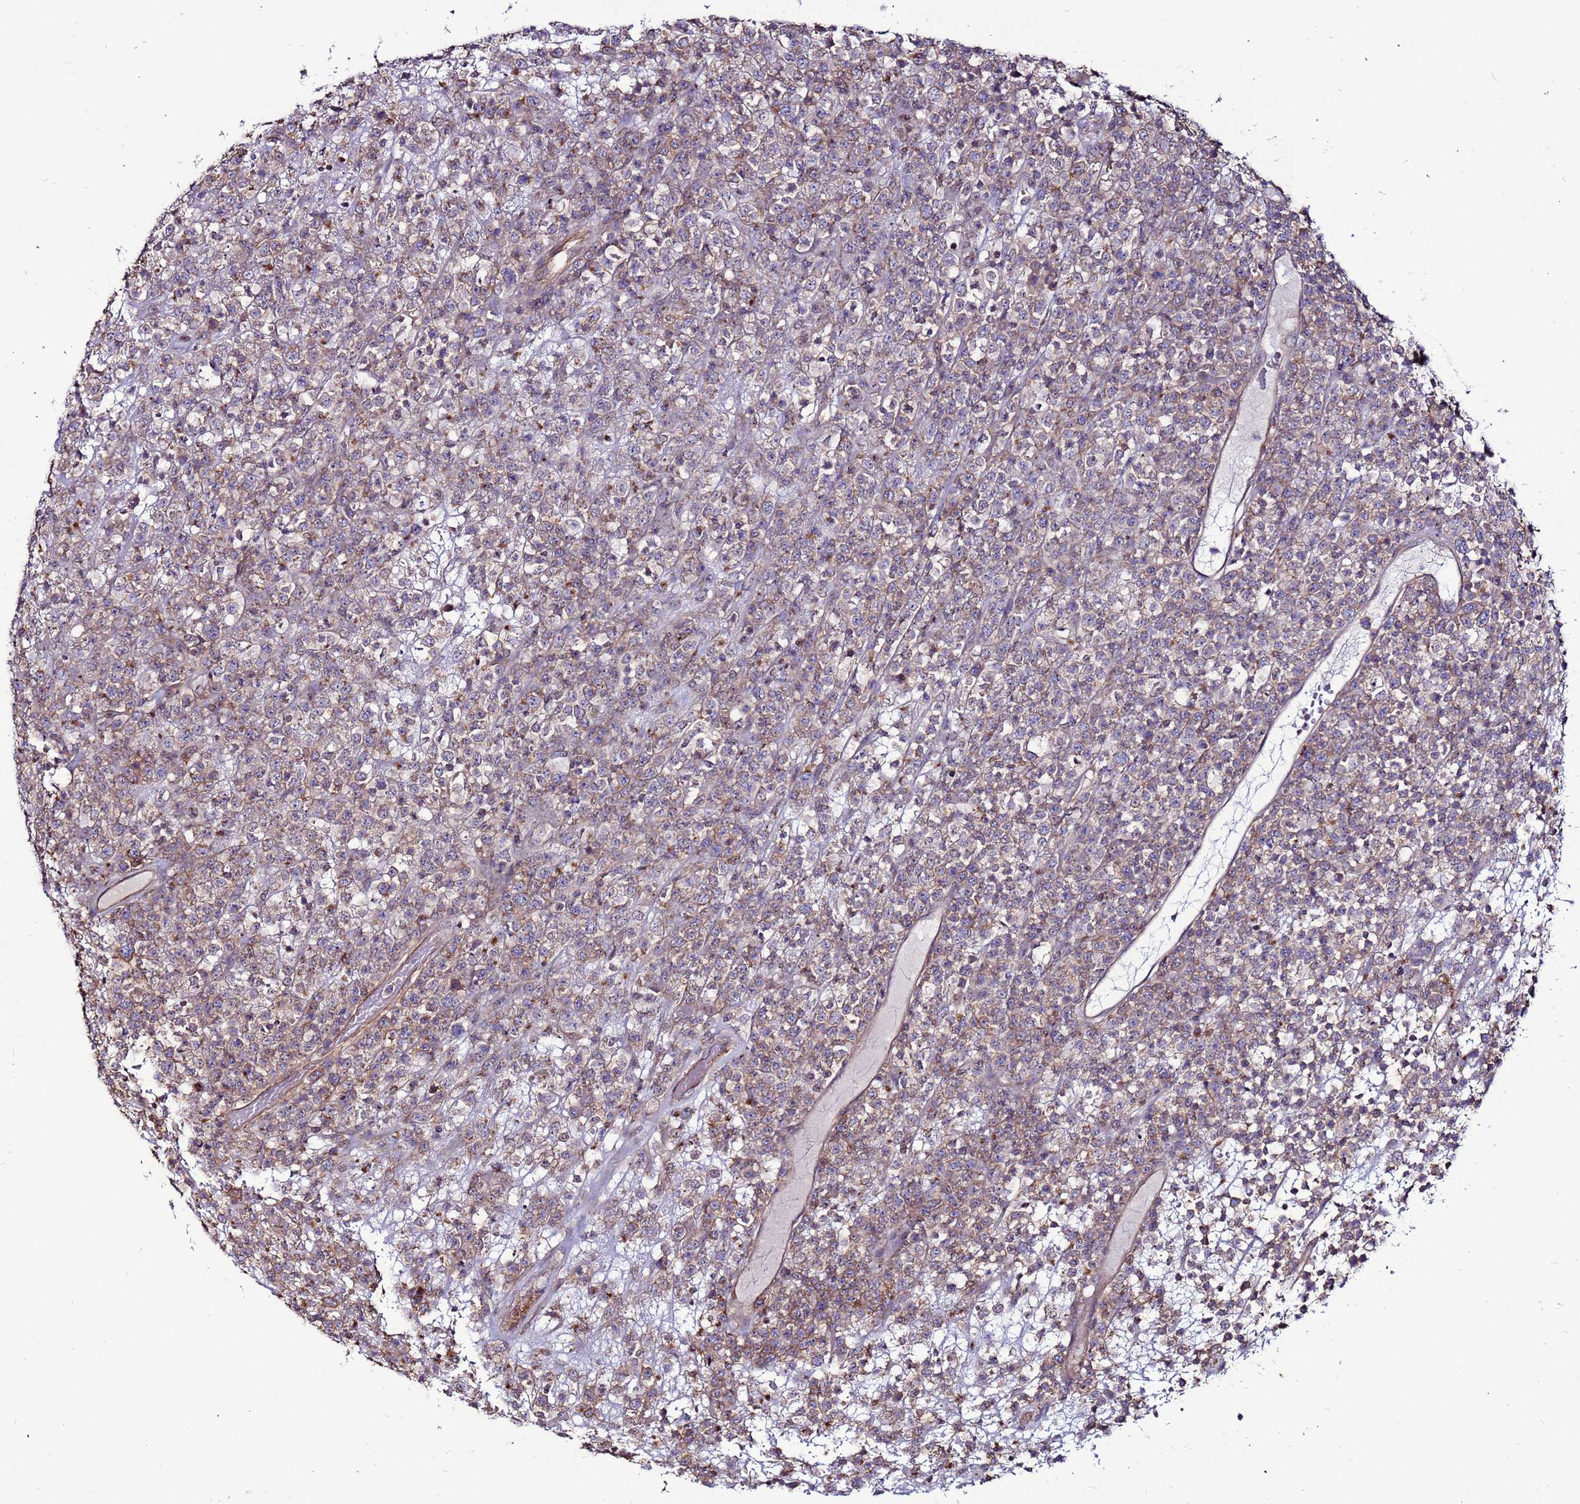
{"staining": {"intensity": "weak", "quantity": ">75%", "location": "cytoplasmic/membranous"}, "tissue": "lymphoma", "cell_type": "Tumor cells", "image_type": "cancer", "snomed": [{"axis": "morphology", "description": "Malignant lymphoma, non-Hodgkin's type, High grade"}, {"axis": "topography", "description": "Colon"}], "caption": "Lymphoma stained with a protein marker reveals weak staining in tumor cells.", "gene": "NRN1L", "patient": {"sex": "female", "age": 53}}